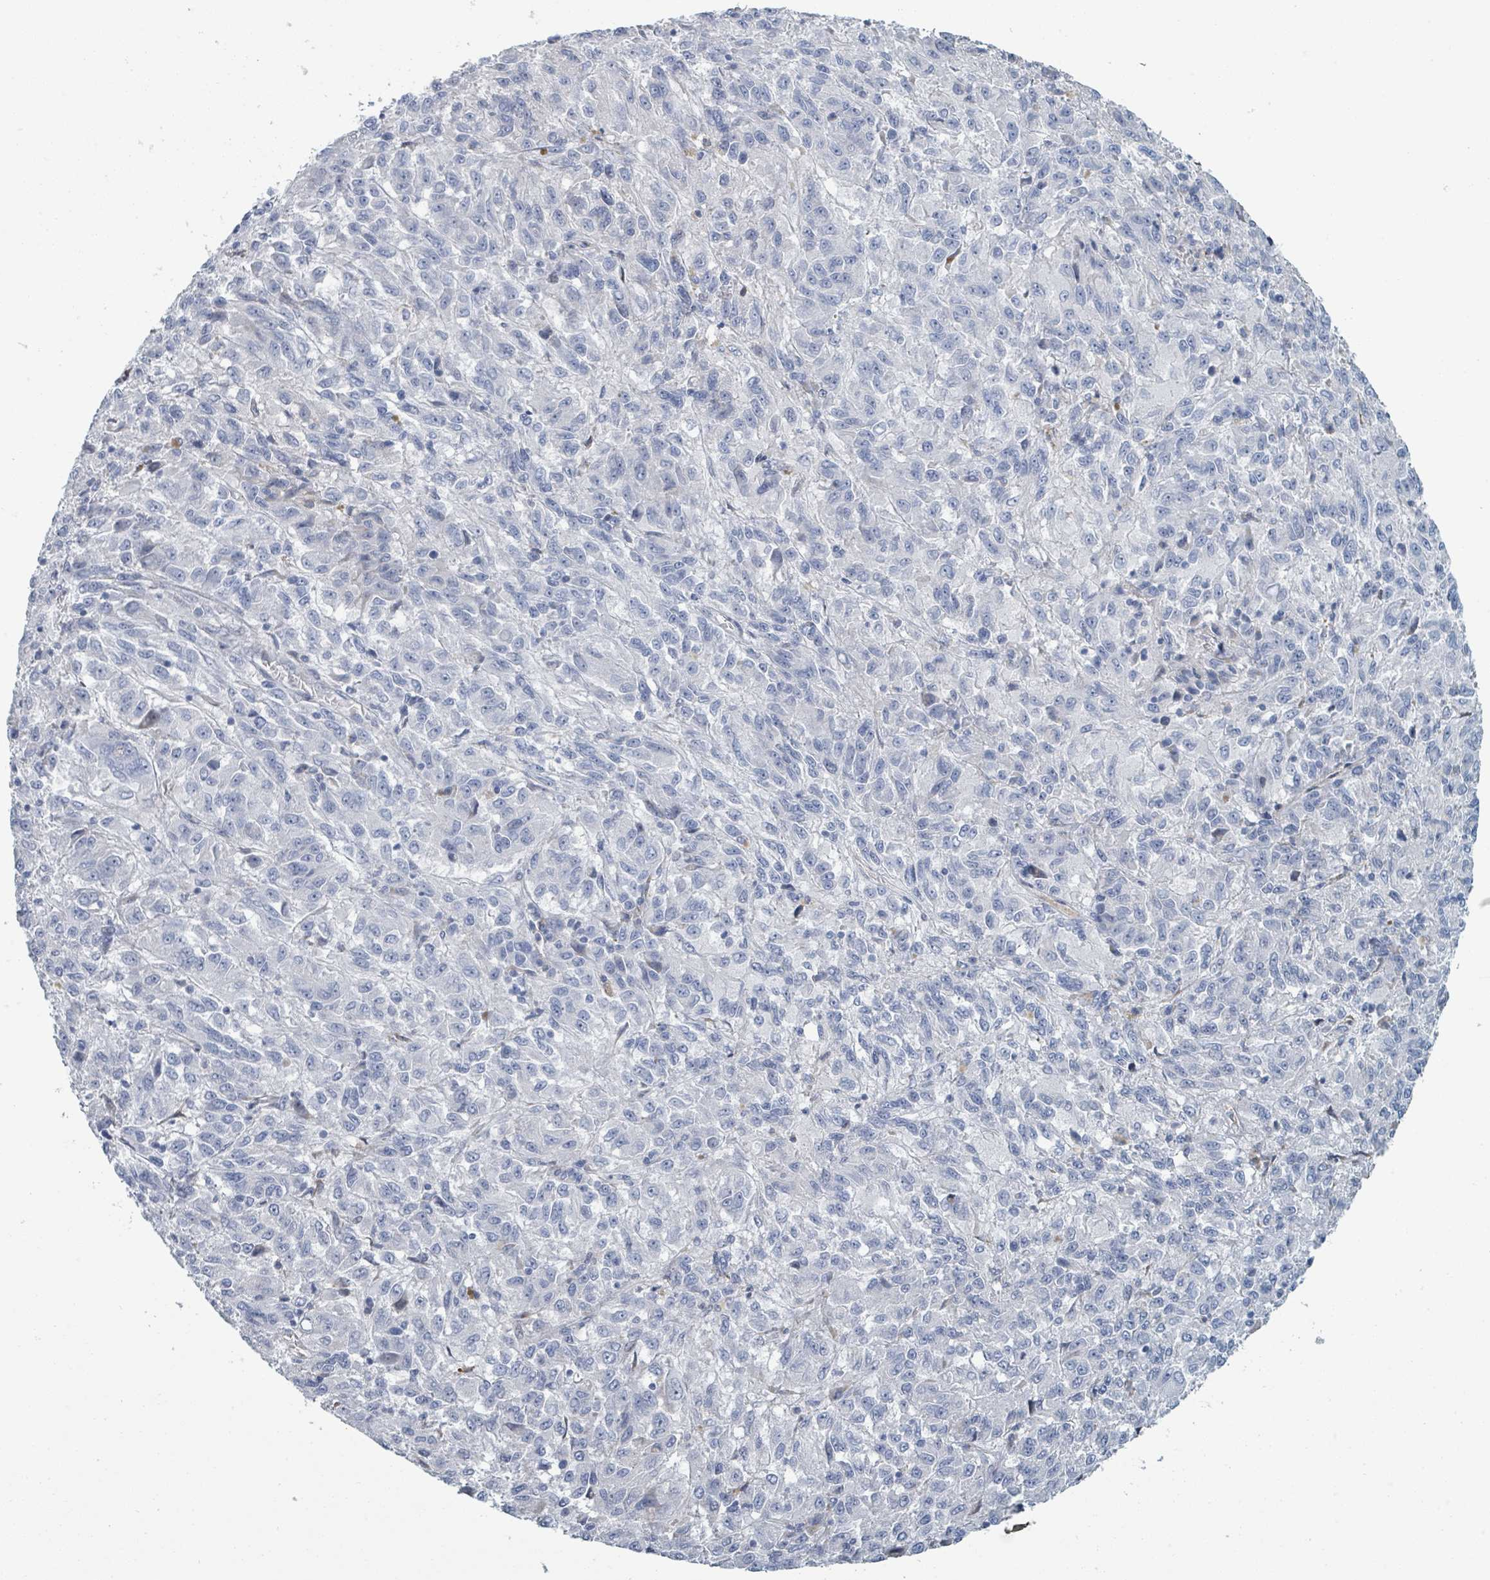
{"staining": {"intensity": "negative", "quantity": "none", "location": "none"}, "tissue": "melanoma", "cell_type": "Tumor cells", "image_type": "cancer", "snomed": [{"axis": "morphology", "description": "Malignant melanoma, Metastatic site"}, {"axis": "topography", "description": "Lung"}], "caption": "There is no significant staining in tumor cells of melanoma.", "gene": "RAB33B", "patient": {"sex": "male", "age": 64}}